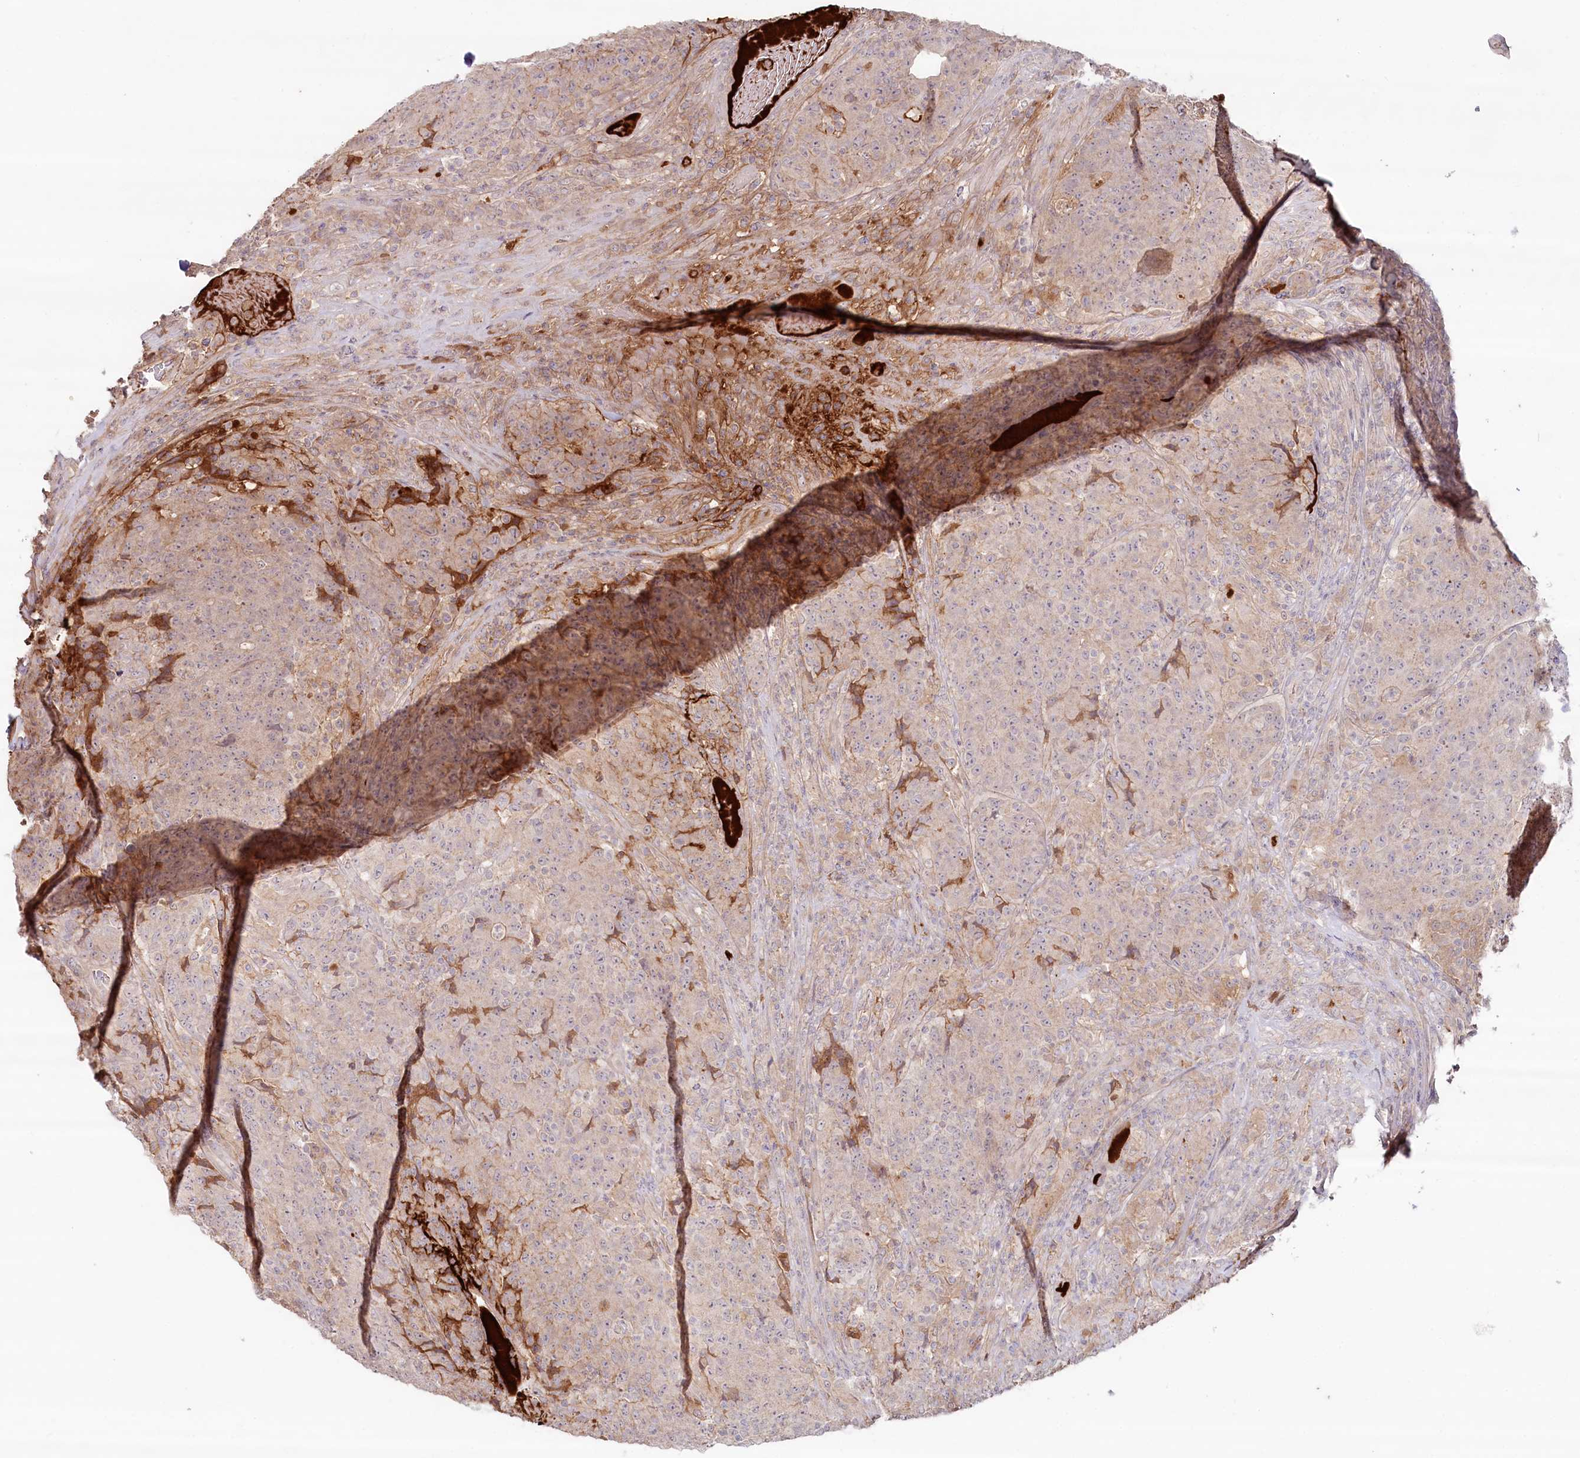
{"staining": {"intensity": "moderate", "quantity": "<25%", "location": "cytoplasmic/membranous"}, "tissue": "colorectal cancer", "cell_type": "Tumor cells", "image_type": "cancer", "snomed": [{"axis": "morphology", "description": "Adenocarcinoma, NOS"}, {"axis": "topography", "description": "Colon"}], "caption": "Moderate cytoplasmic/membranous staining is present in approximately <25% of tumor cells in colorectal cancer (adenocarcinoma). The staining was performed using DAB to visualize the protein expression in brown, while the nuclei were stained in blue with hematoxylin (Magnification: 20x).", "gene": "PSAPL1", "patient": {"sex": "female", "age": 75}}